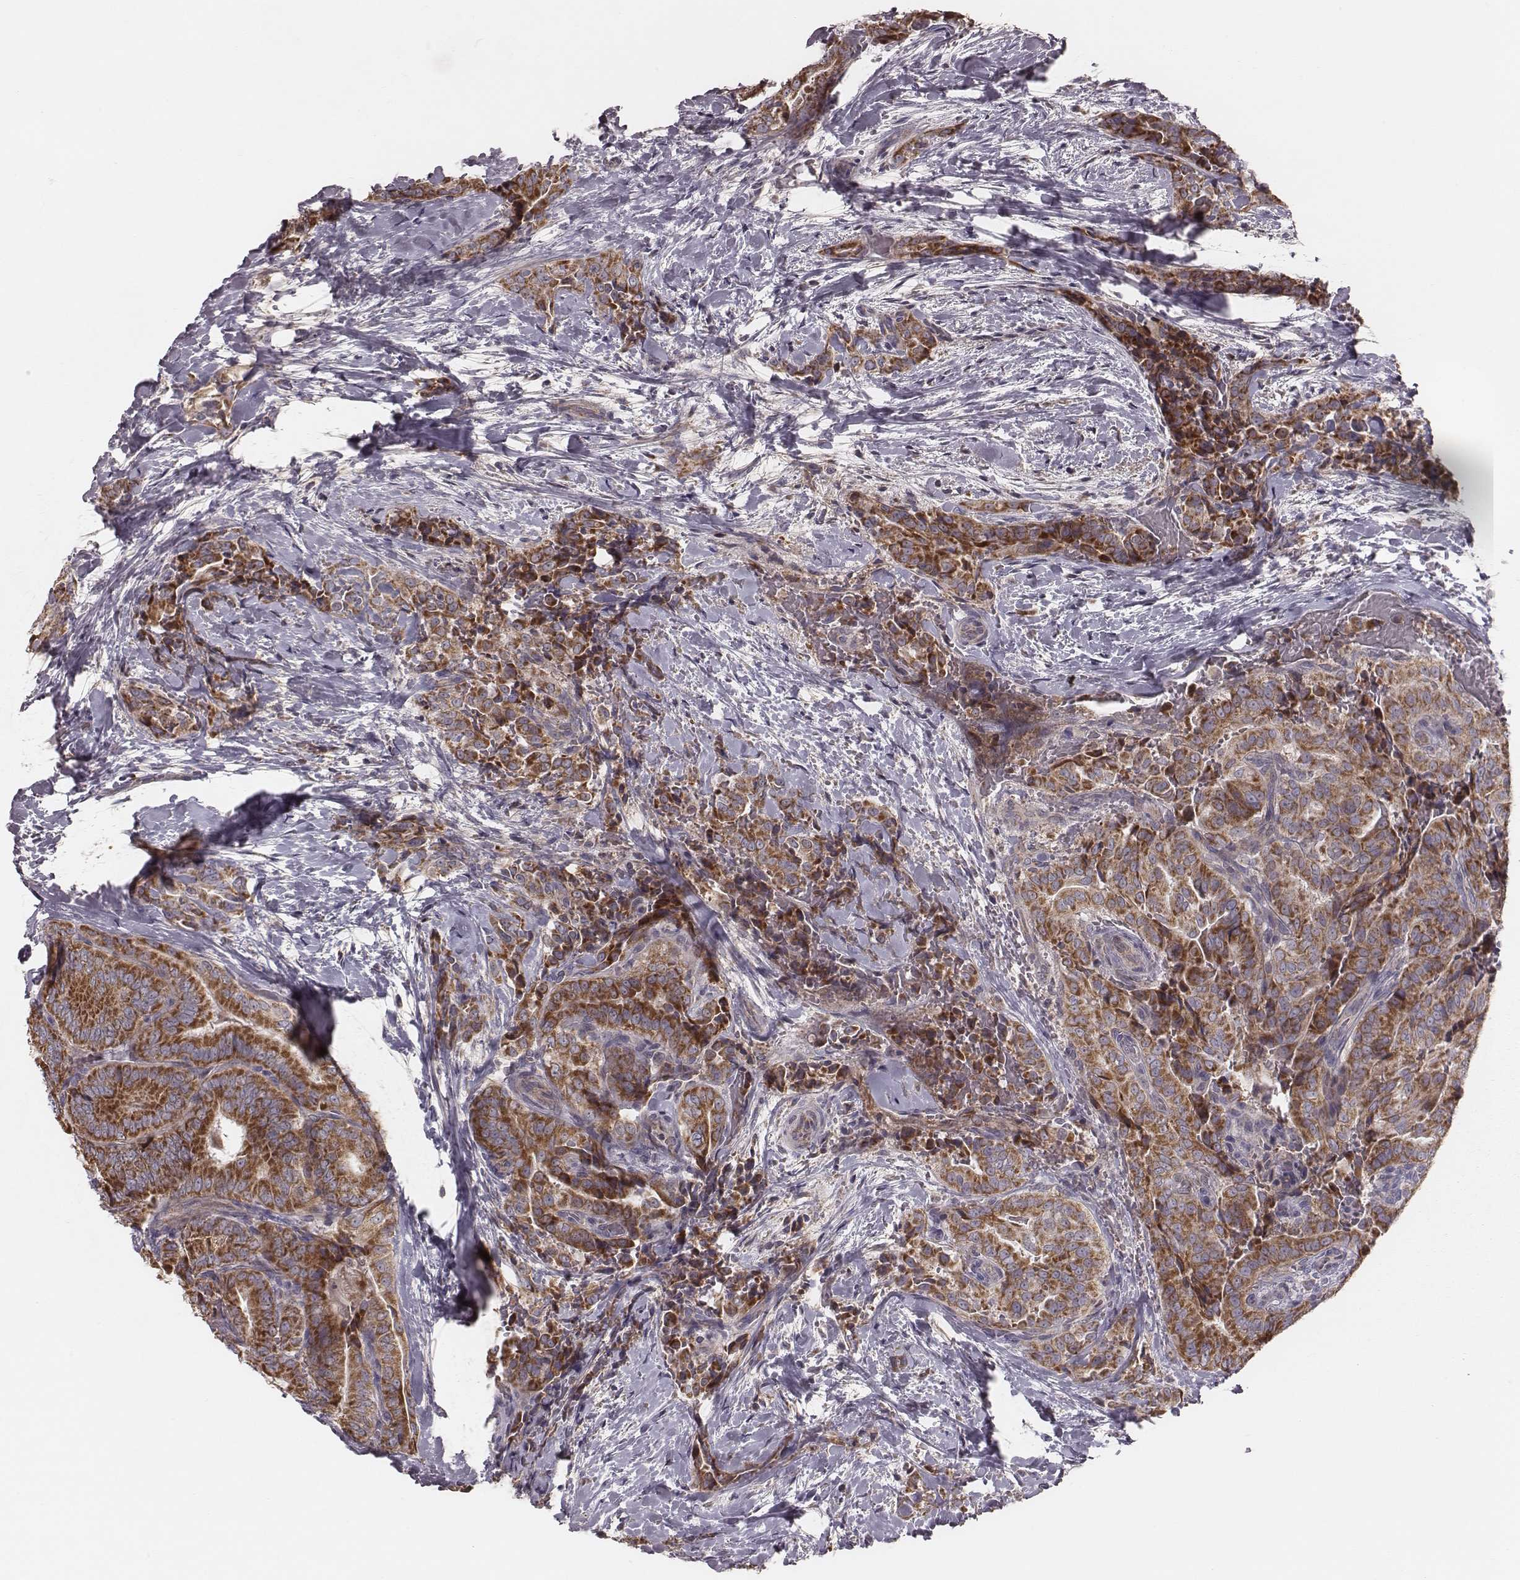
{"staining": {"intensity": "strong", "quantity": ">75%", "location": "cytoplasmic/membranous"}, "tissue": "thyroid cancer", "cell_type": "Tumor cells", "image_type": "cancer", "snomed": [{"axis": "morphology", "description": "Papillary adenocarcinoma, NOS"}, {"axis": "topography", "description": "Thyroid gland"}], "caption": "An immunohistochemistry image of tumor tissue is shown. Protein staining in brown highlights strong cytoplasmic/membranous positivity in thyroid papillary adenocarcinoma within tumor cells.", "gene": "MRPS27", "patient": {"sex": "male", "age": 61}}